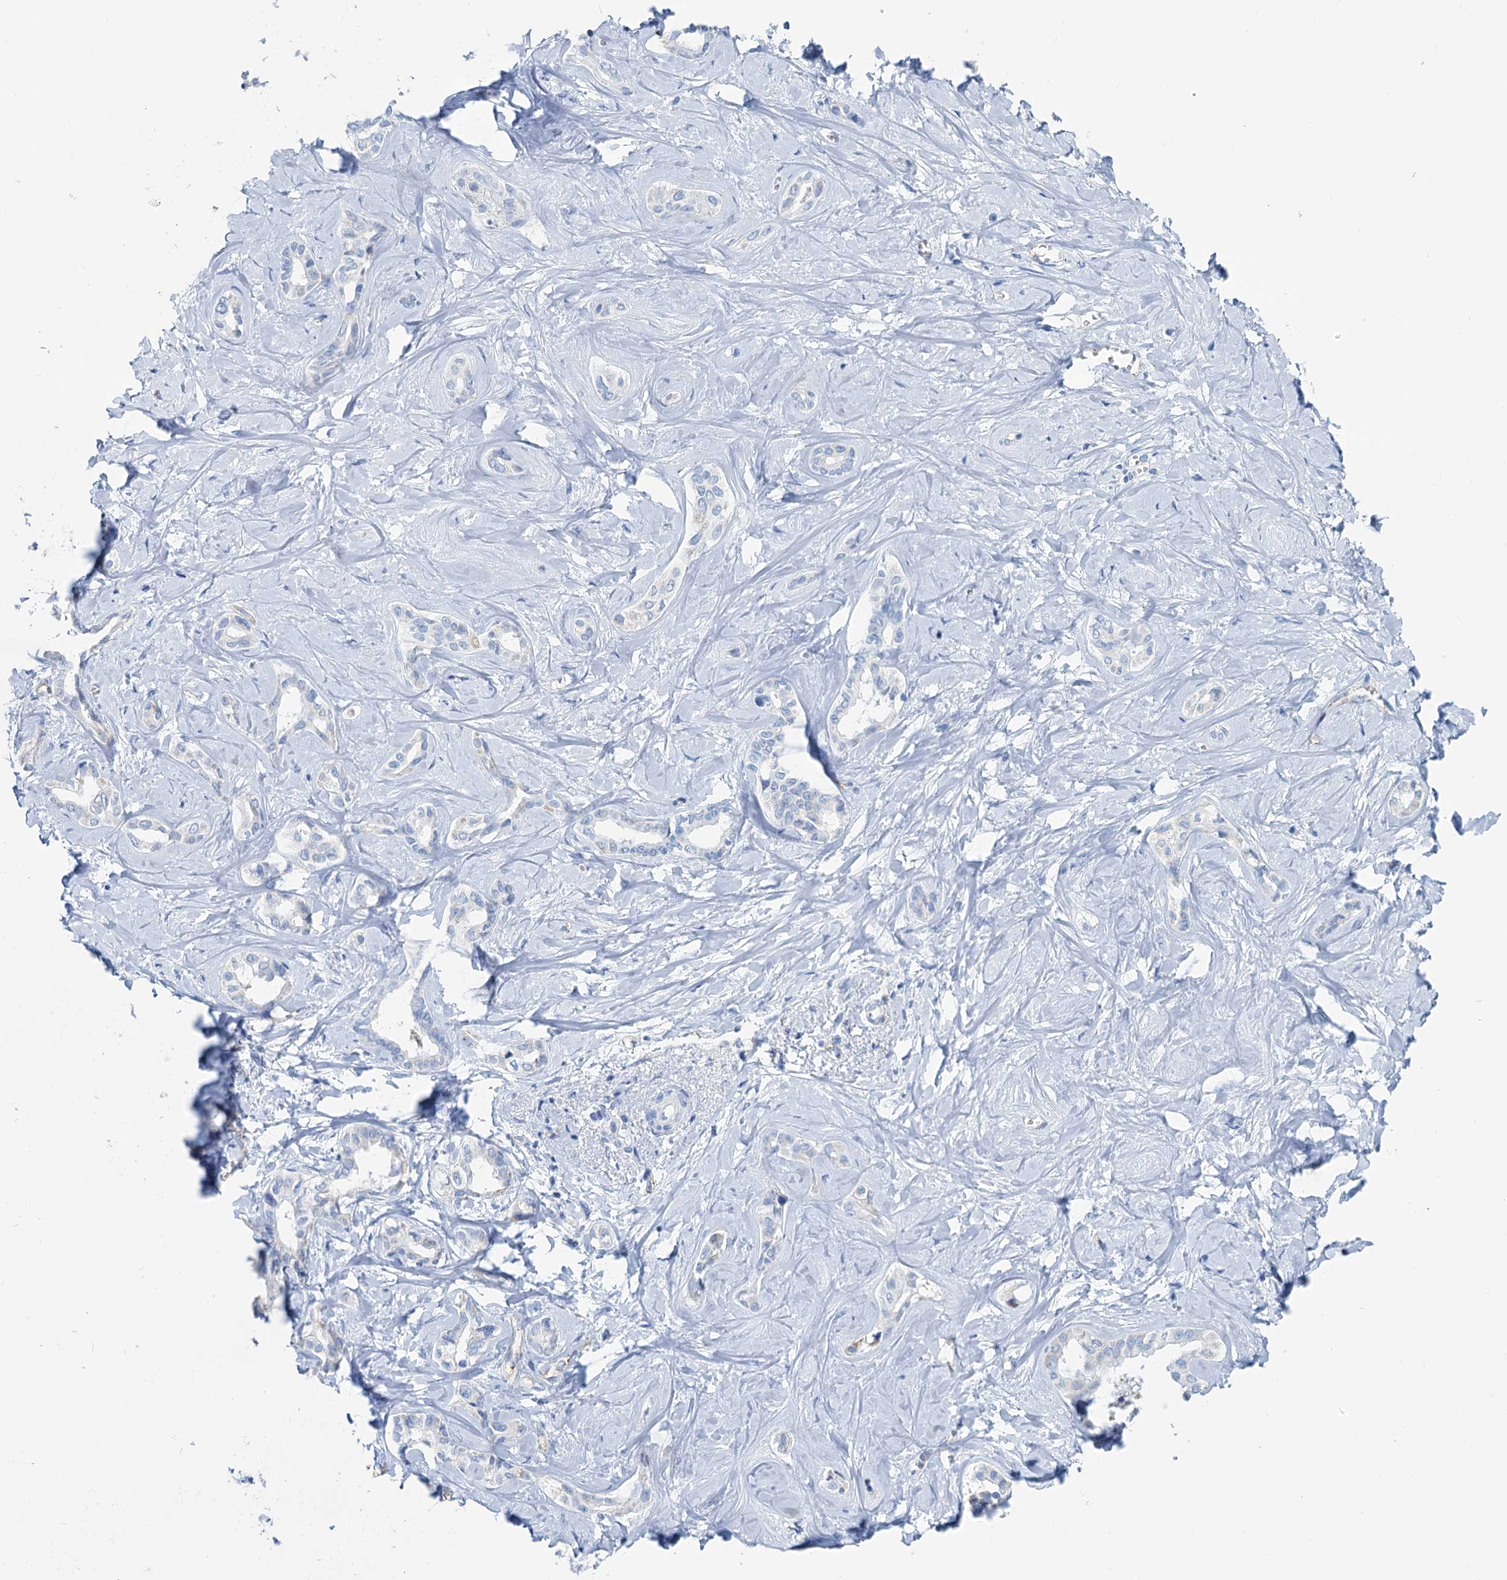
{"staining": {"intensity": "negative", "quantity": "none", "location": "none"}, "tissue": "liver cancer", "cell_type": "Tumor cells", "image_type": "cancer", "snomed": [{"axis": "morphology", "description": "Cholangiocarcinoma"}, {"axis": "topography", "description": "Liver"}], "caption": "Immunohistochemical staining of cholangiocarcinoma (liver) displays no significant positivity in tumor cells. (DAB (3,3'-diaminobenzidine) immunohistochemistry with hematoxylin counter stain).", "gene": "SLC1A3", "patient": {"sex": "female", "age": 77}}